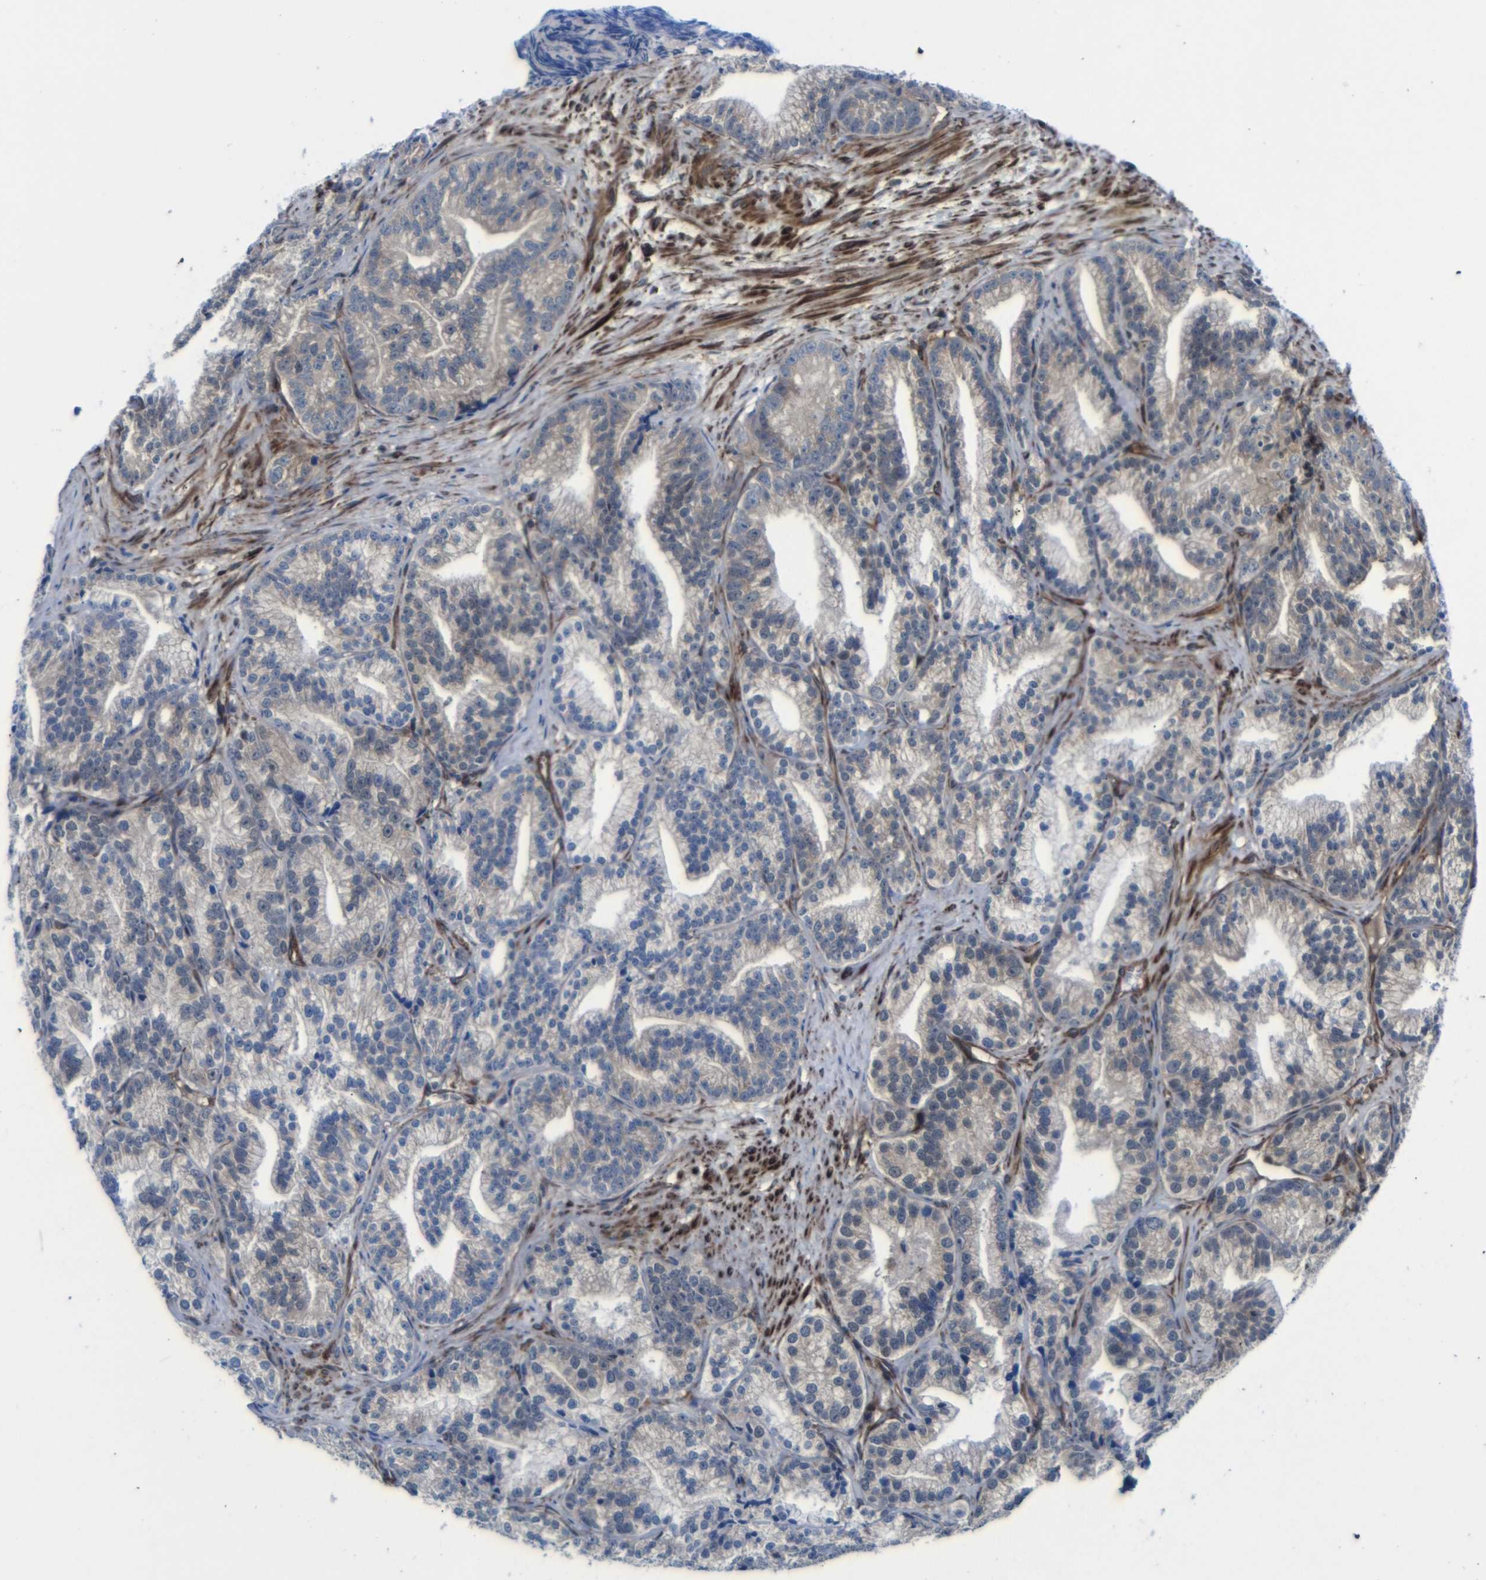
{"staining": {"intensity": "weak", "quantity": "25%-75%", "location": "cytoplasmic/membranous"}, "tissue": "prostate cancer", "cell_type": "Tumor cells", "image_type": "cancer", "snomed": [{"axis": "morphology", "description": "Adenocarcinoma, Low grade"}, {"axis": "topography", "description": "Prostate"}], "caption": "The image displays immunohistochemical staining of prostate low-grade adenocarcinoma. There is weak cytoplasmic/membranous expression is seen in approximately 25%-75% of tumor cells. The staining is performed using DAB (3,3'-diaminobenzidine) brown chromogen to label protein expression. The nuclei are counter-stained blue using hematoxylin.", "gene": "PARP14", "patient": {"sex": "male", "age": 89}}